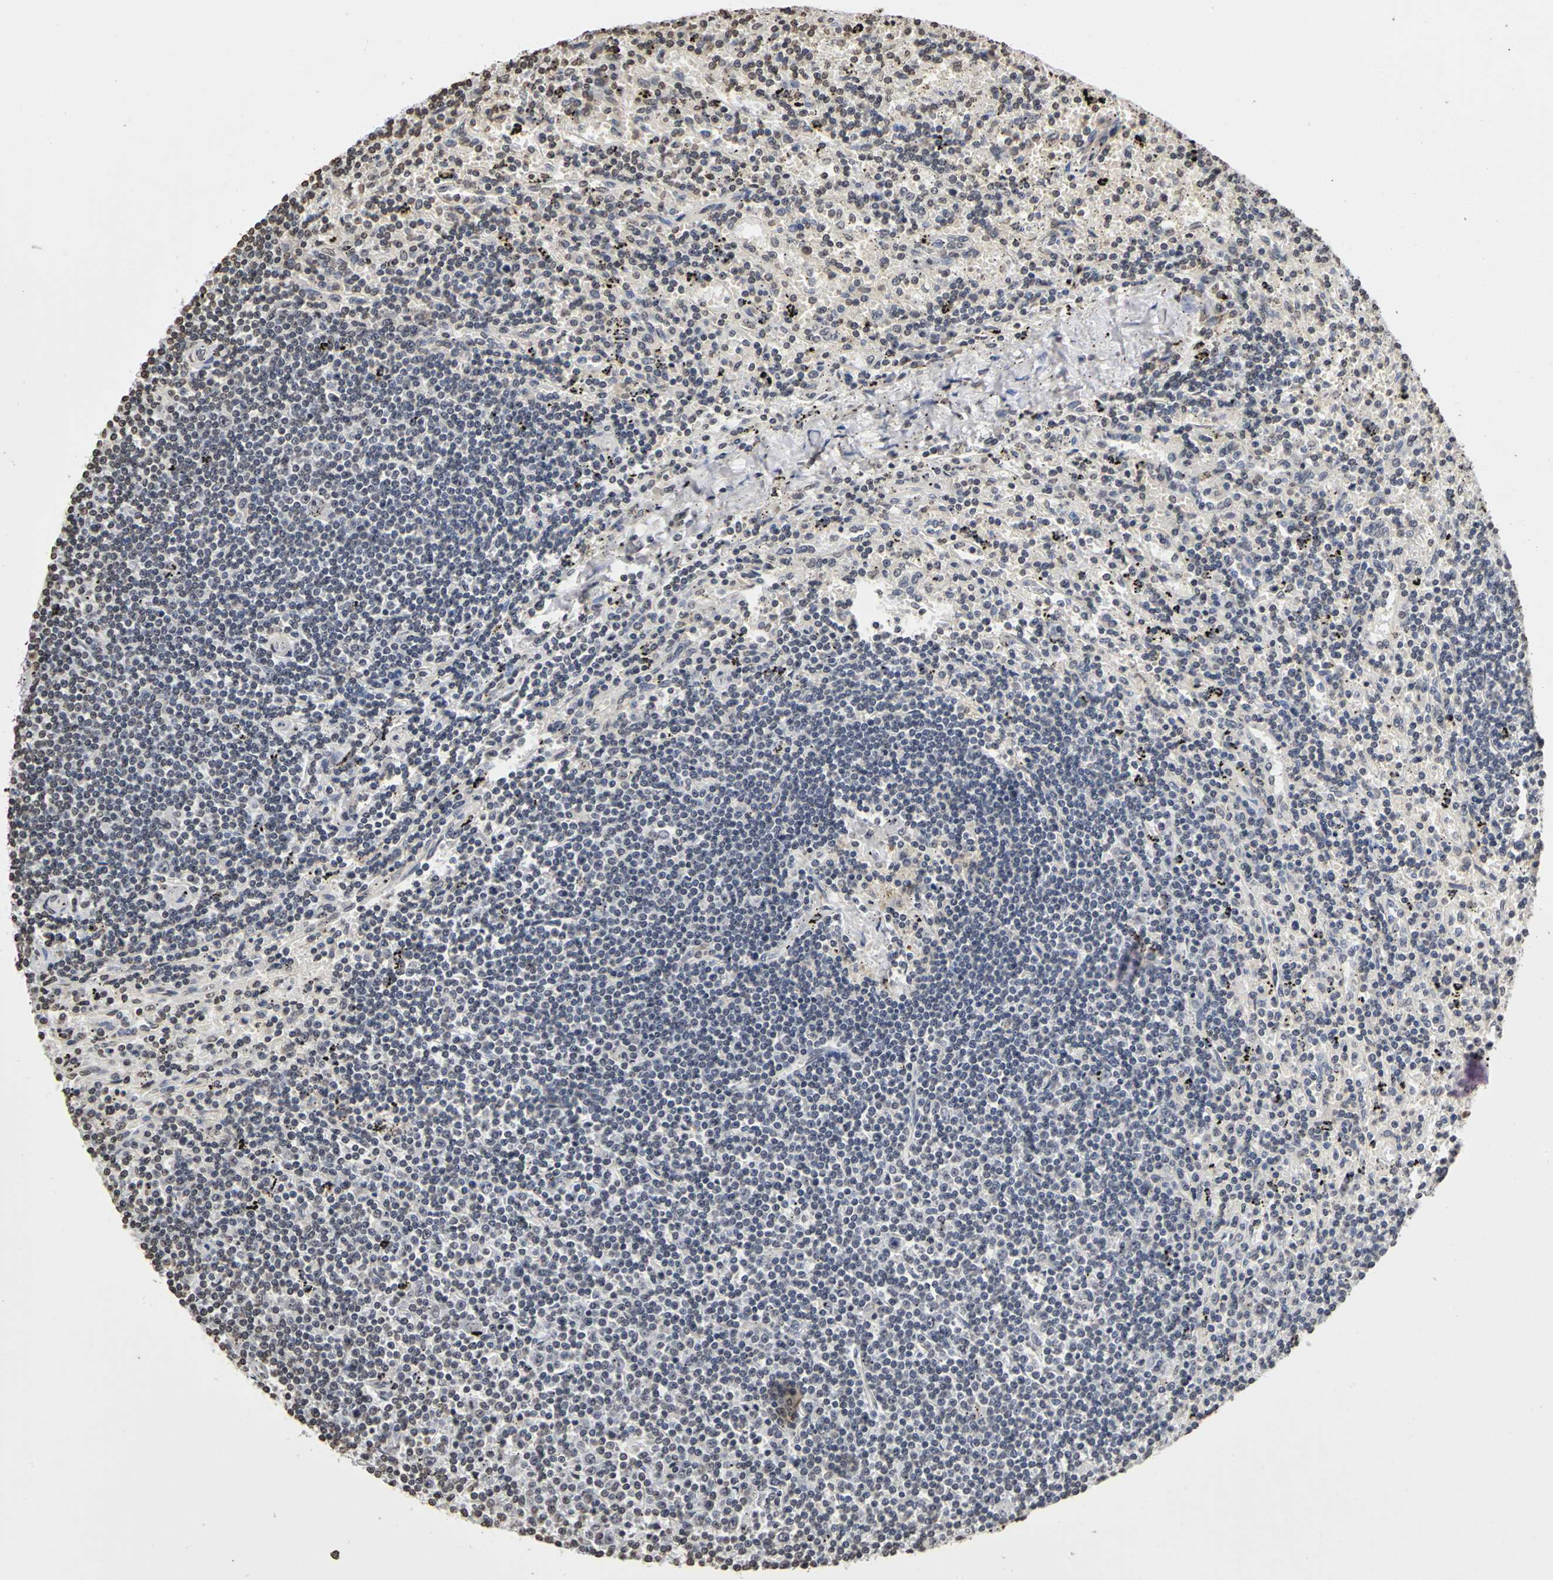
{"staining": {"intensity": "negative", "quantity": "none", "location": "none"}, "tissue": "lymphoma", "cell_type": "Tumor cells", "image_type": "cancer", "snomed": [{"axis": "morphology", "description": "Malignant lymphoma, non-Hodgkin's type, Low grade"}, {"axis": "topography", "description": "Spleen"}], "caption": "This is an IHC histopathology image of lymphoma. There is no staining in tumor cells.", "gene": "ERCC2", "patient": {"sex": "male", "age": 76}}